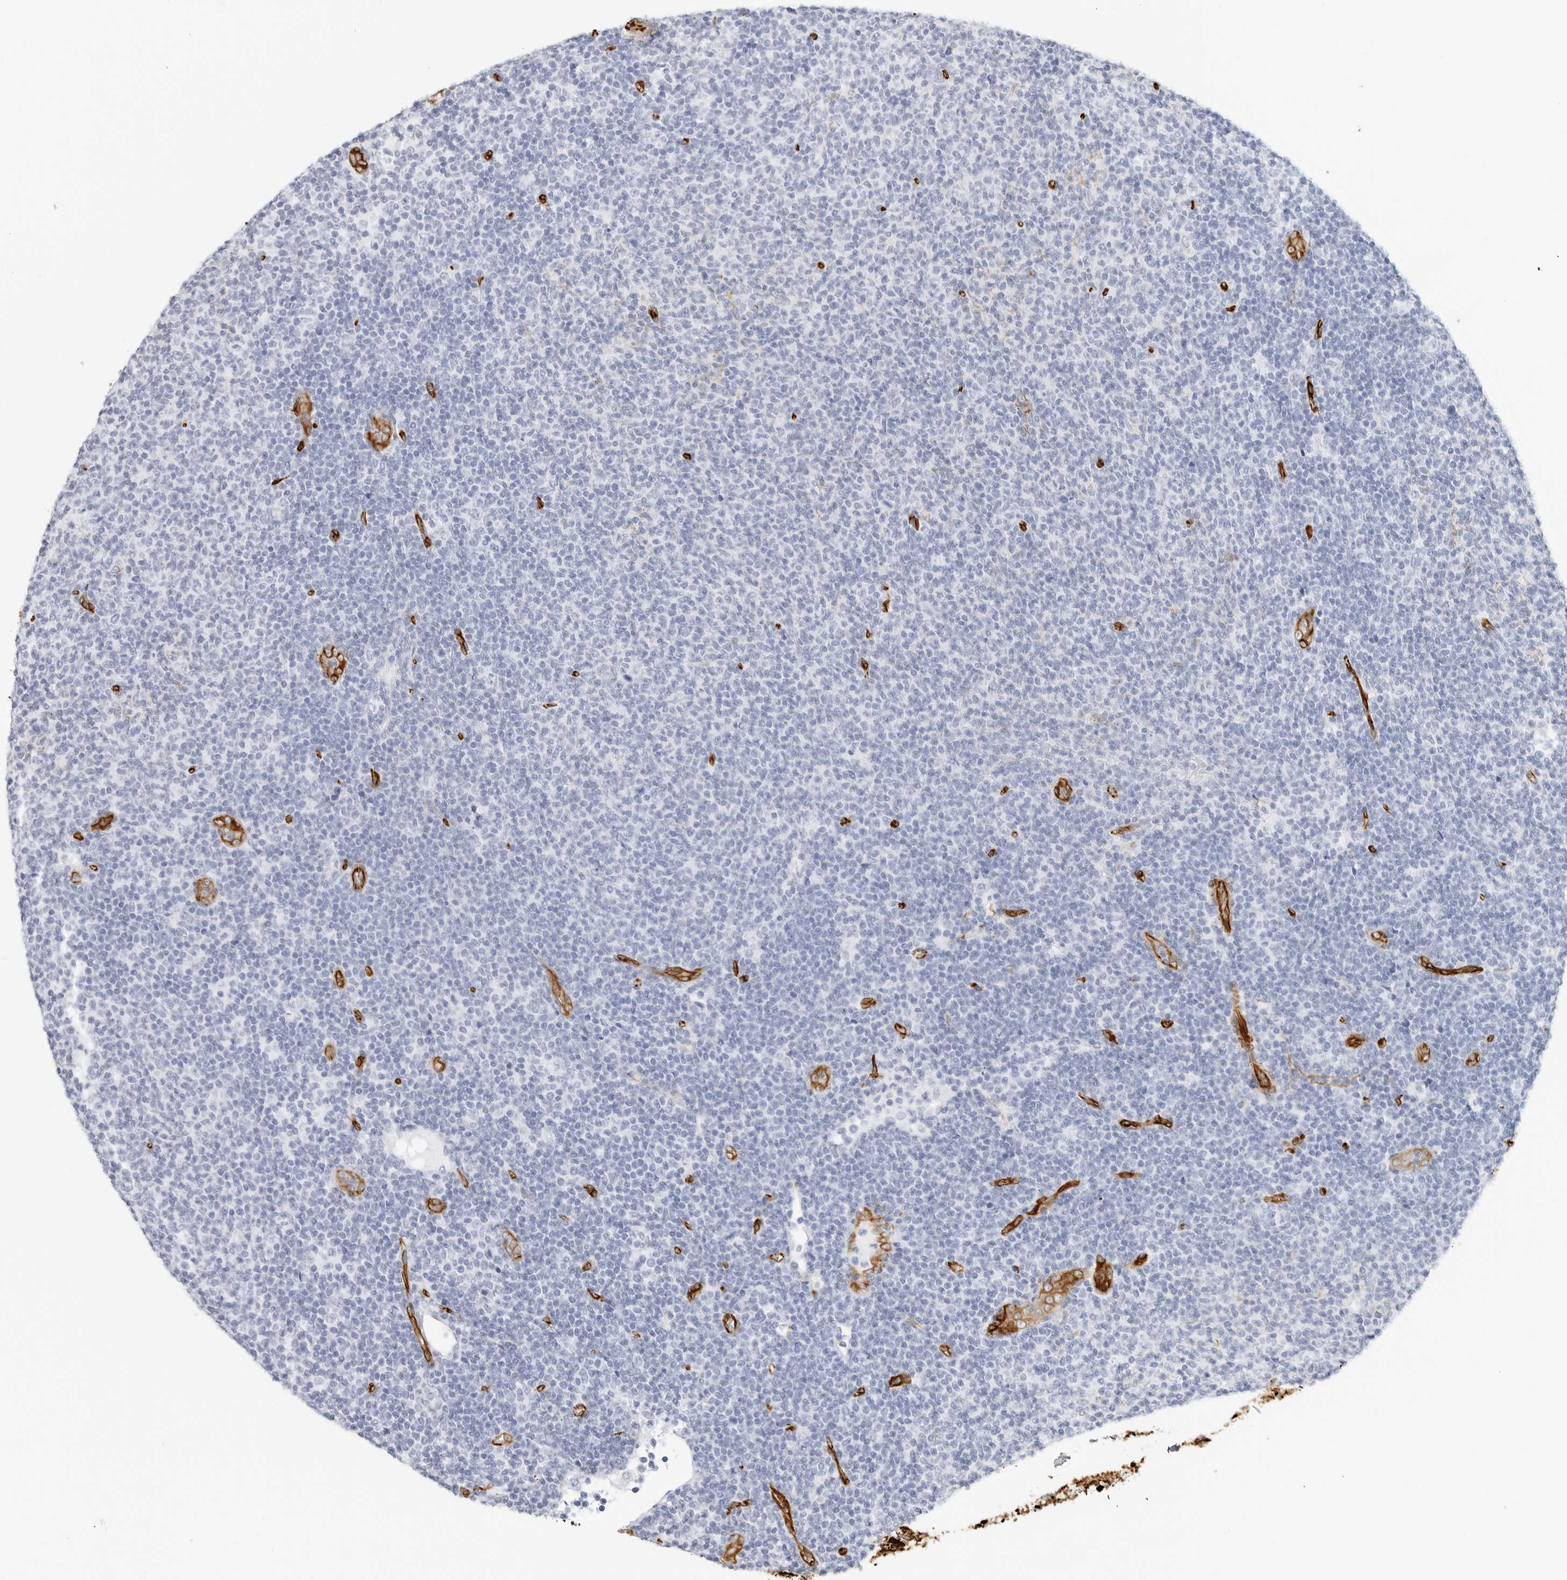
{"staining": {"intensity": "negative", "quantity": "none", "location": "none"}, "tissue": "lymphoma", "cell_type": "Tumor cells", "image_type": "cancer", "snomed": [{"axis": "morphology", "description": "Malignant lymphoma, non-Hodgkin's type, Low grade"}, {"axis": "topography", "description": "Lymph node"}], "caption": "An image of malignant lymphoma, non-Hodgkin's type (low-grade) stained for a protein exhibits no brown staining in tumor cells.", "gene": "NES", "patient": {"sex": "male", "age": 66}}